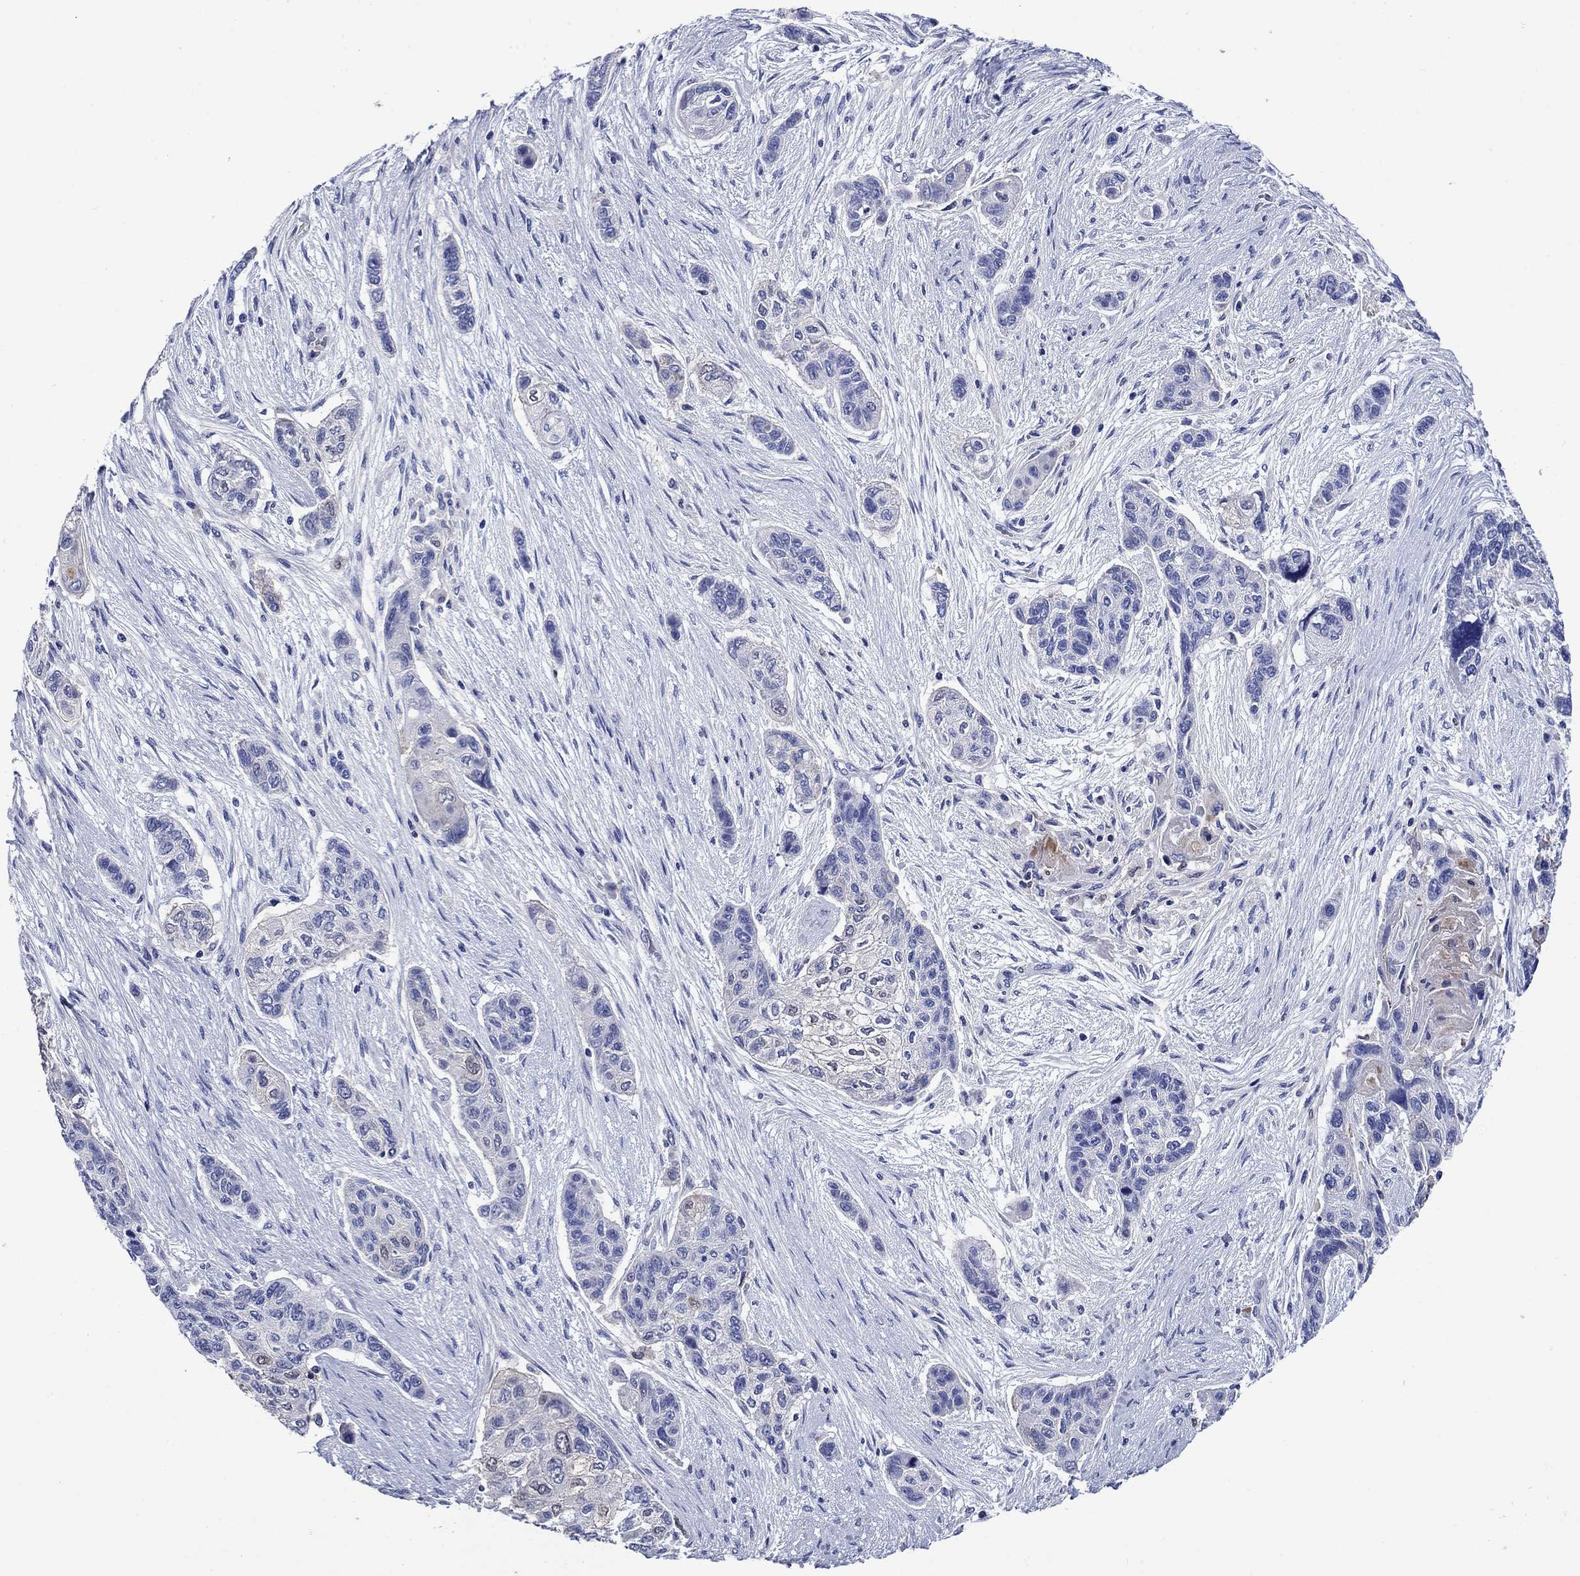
{"staining": {"intensity": "negative", "quantity": "none", "location": "none"}, "tissue": "lung cancer", "cell_type": "Tumor cells", "image_type": "cancer", "snomed": [{"axis": "morphology", "description": "Squamous cell carcinoma, NOS"}, {"axis": "topography", "description": "Lung"}], "caption": "IHC micrograph of human lung squamous cell carcinoma stained for a protein (brown), which shows no expression in tumor cells.", "gene": "TFR2", "patient": {"sex": "male", "age": 69}}